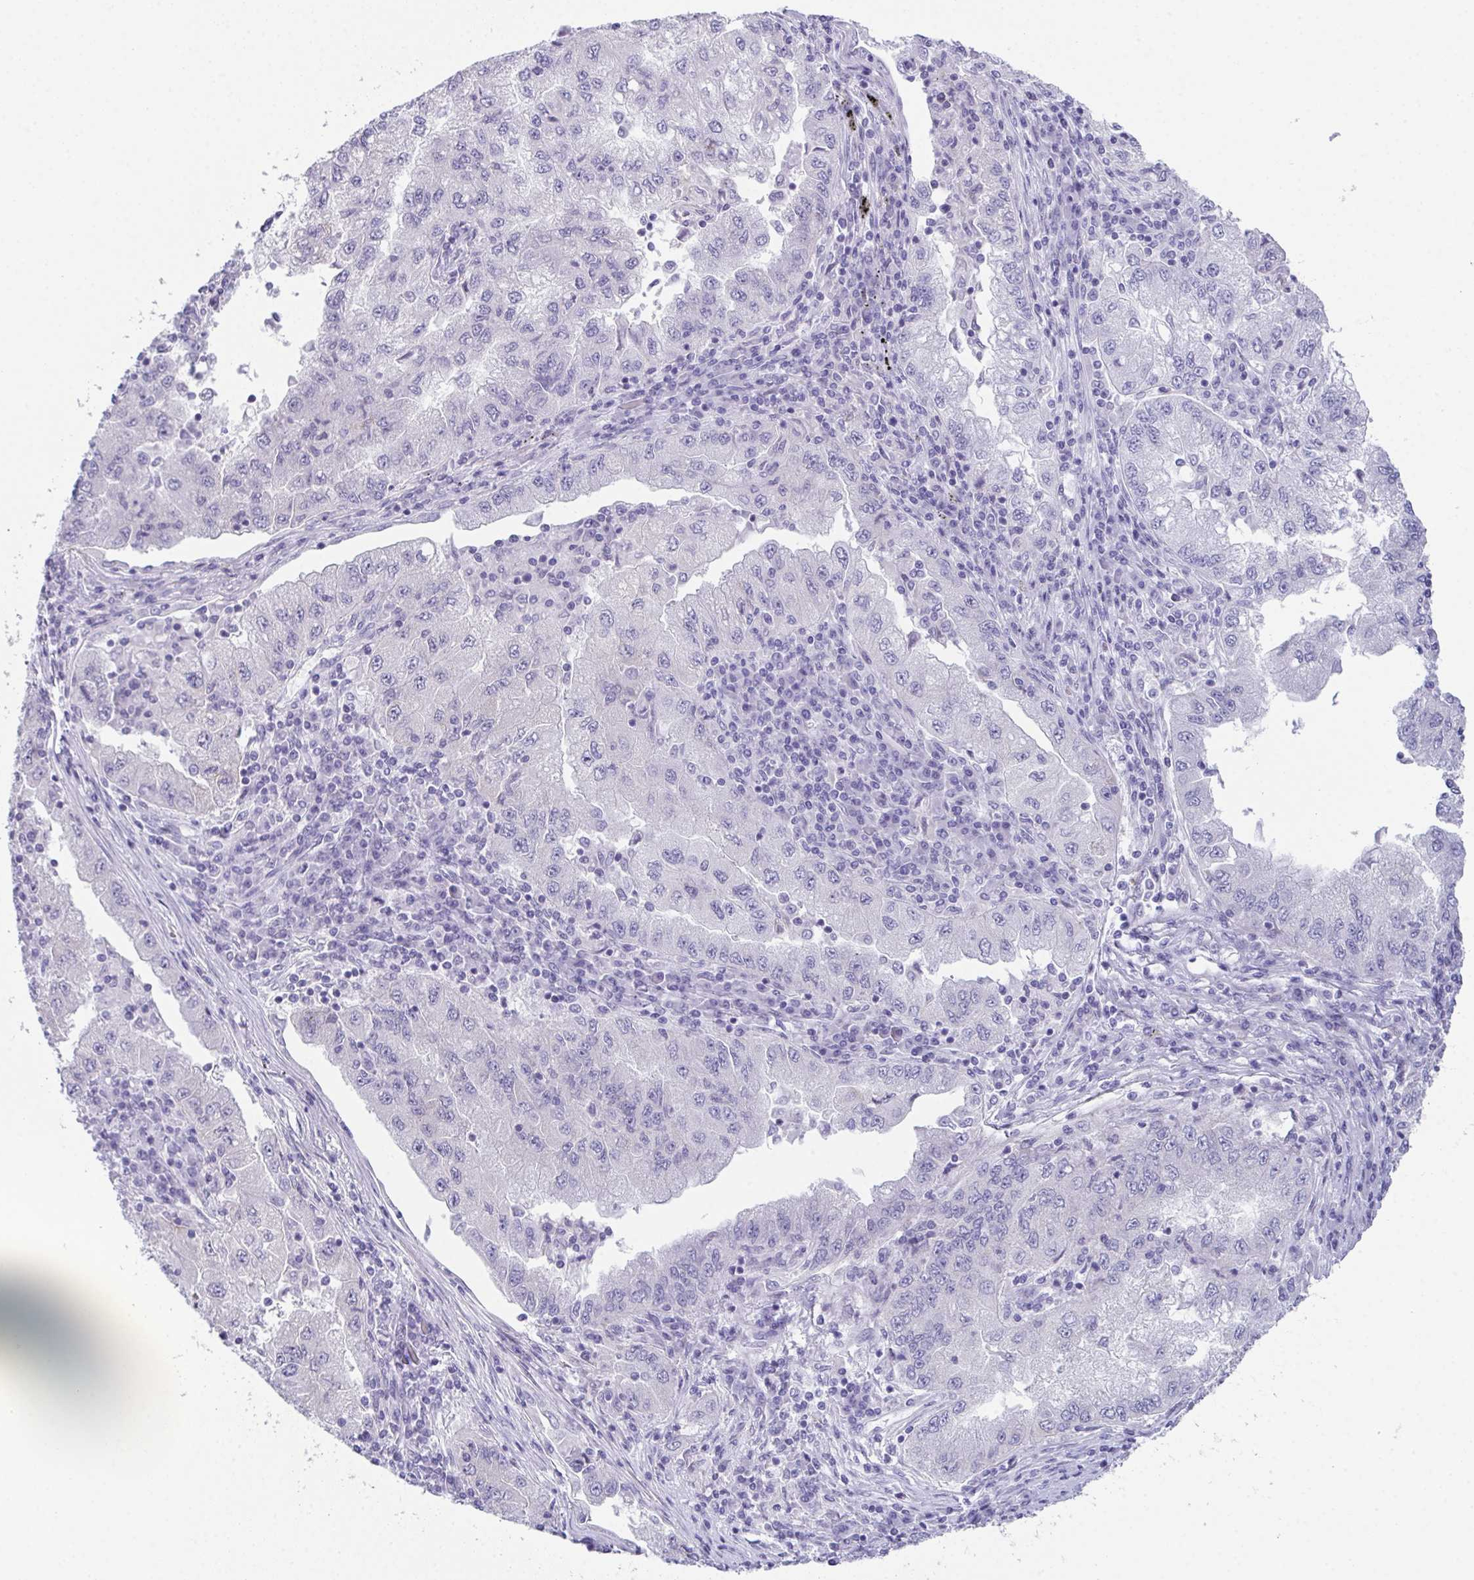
{"staining": {"intensity": "negative", "quantity": "none", "location": "none"}, "tissue": "lung cancer", "cell_type": "Tumor cells", "image_type": "cancer", "snomed": [{"axis": "morphology", "description": "Adenocarcinoma, NOS"}, {"axis": "morphology", "description": "Adenocarcinoma primary or metastatic"}, {"axis": "topography", "description": "Lung"}], "caption": "An IHC image of lung cancer is shown. There is no staining in tumor cells of lung cancer.", "gene": "TEX19", "patient": {"sex": "male", "age": 74}}